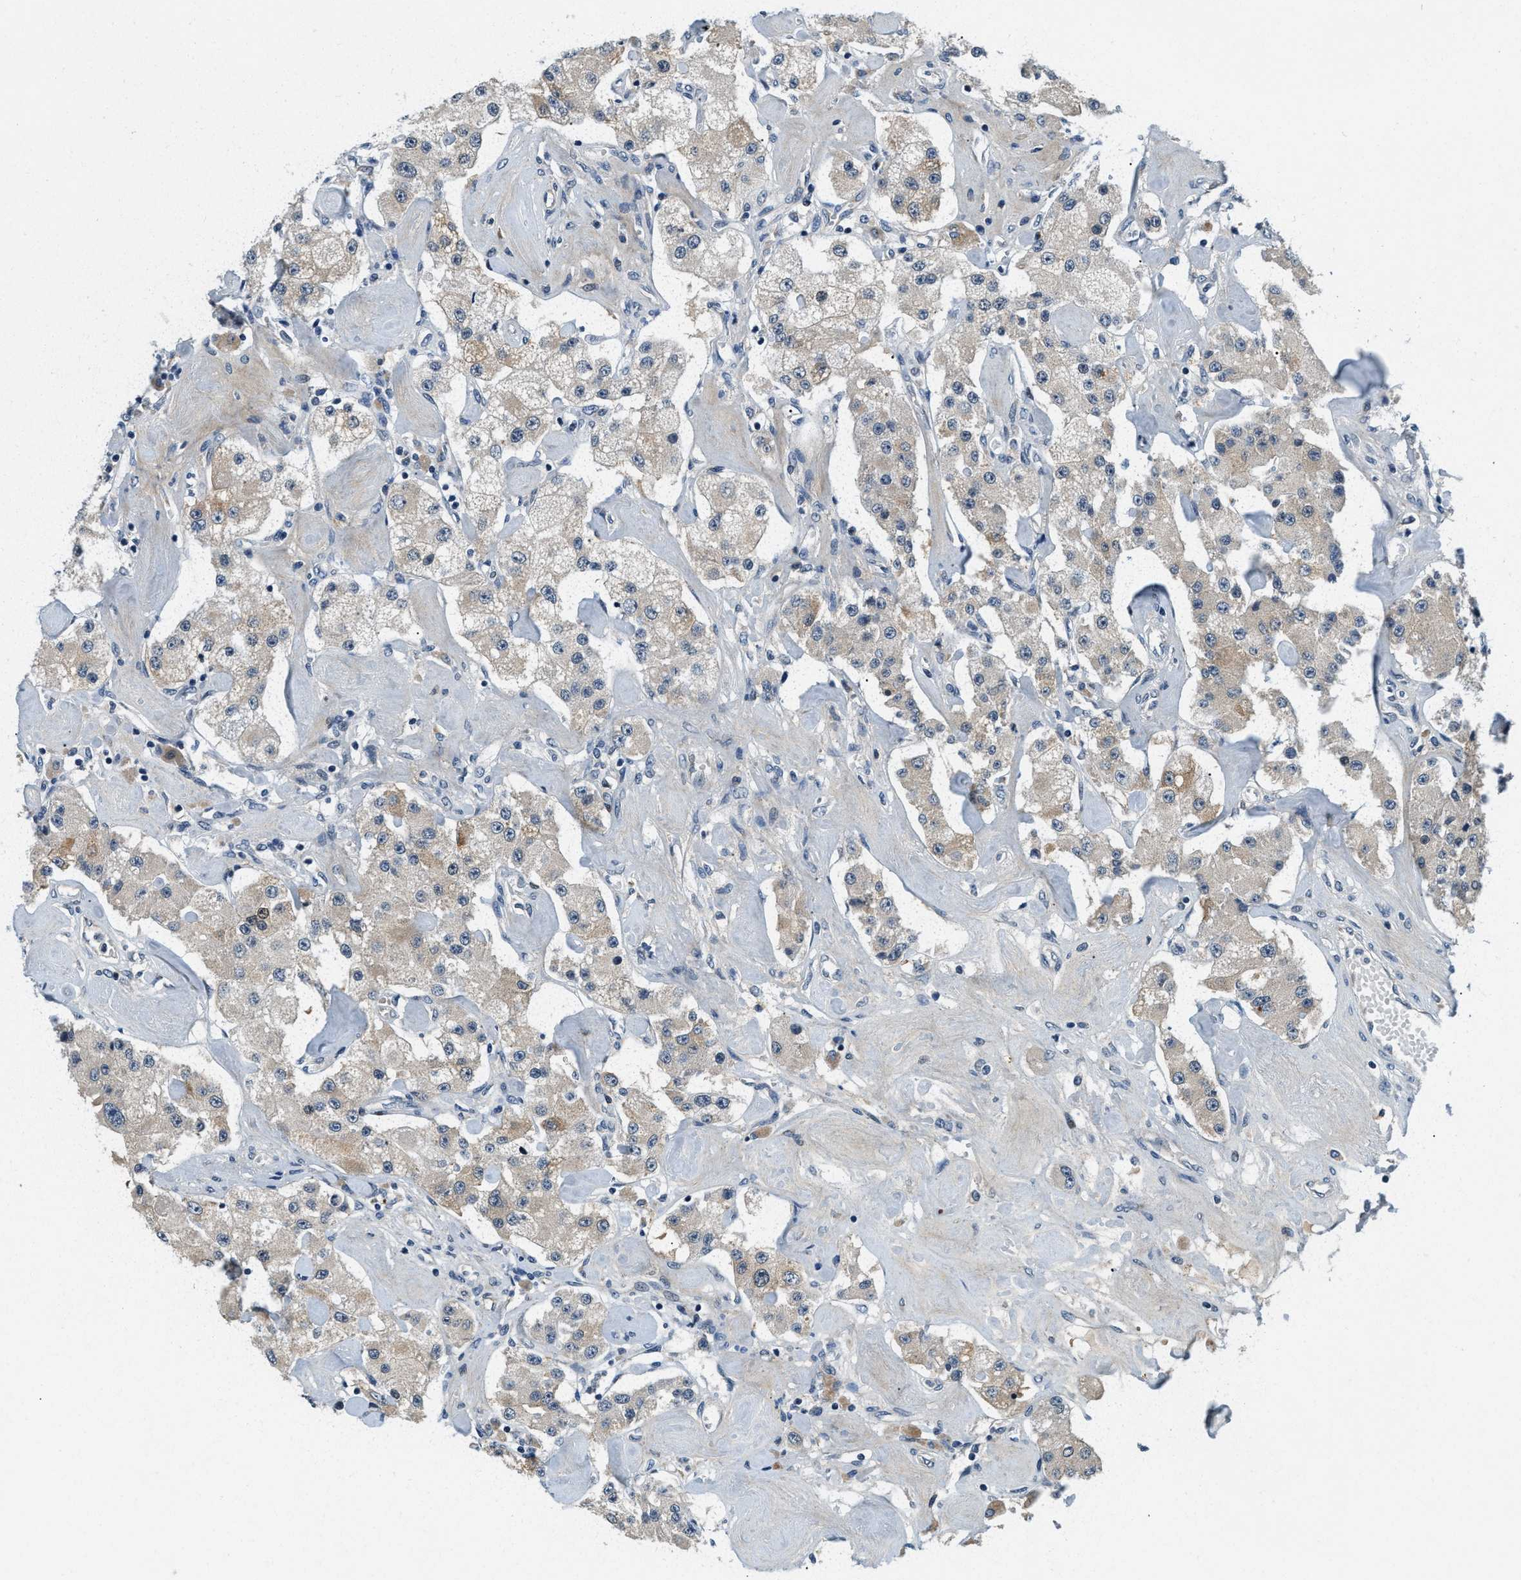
{"staining": {"intensity": "negative", "quantity": "none", "location": "none"}, "tissue": "carcinoid", "cell_type": "Tumor cells", "image_type": "cancer", "snomed": [{"axis": "morphology", "description": "Carcinoid, malignant, NOS"}, {"axis": "topography", "description": "Pancreas"}], "caption": "Photomicrograph shows no protein positivity in tumor cells of carcinoid (malignant) tissue.", "gene": "YAE1", "patient": {"sex": "male", "age": 41}}